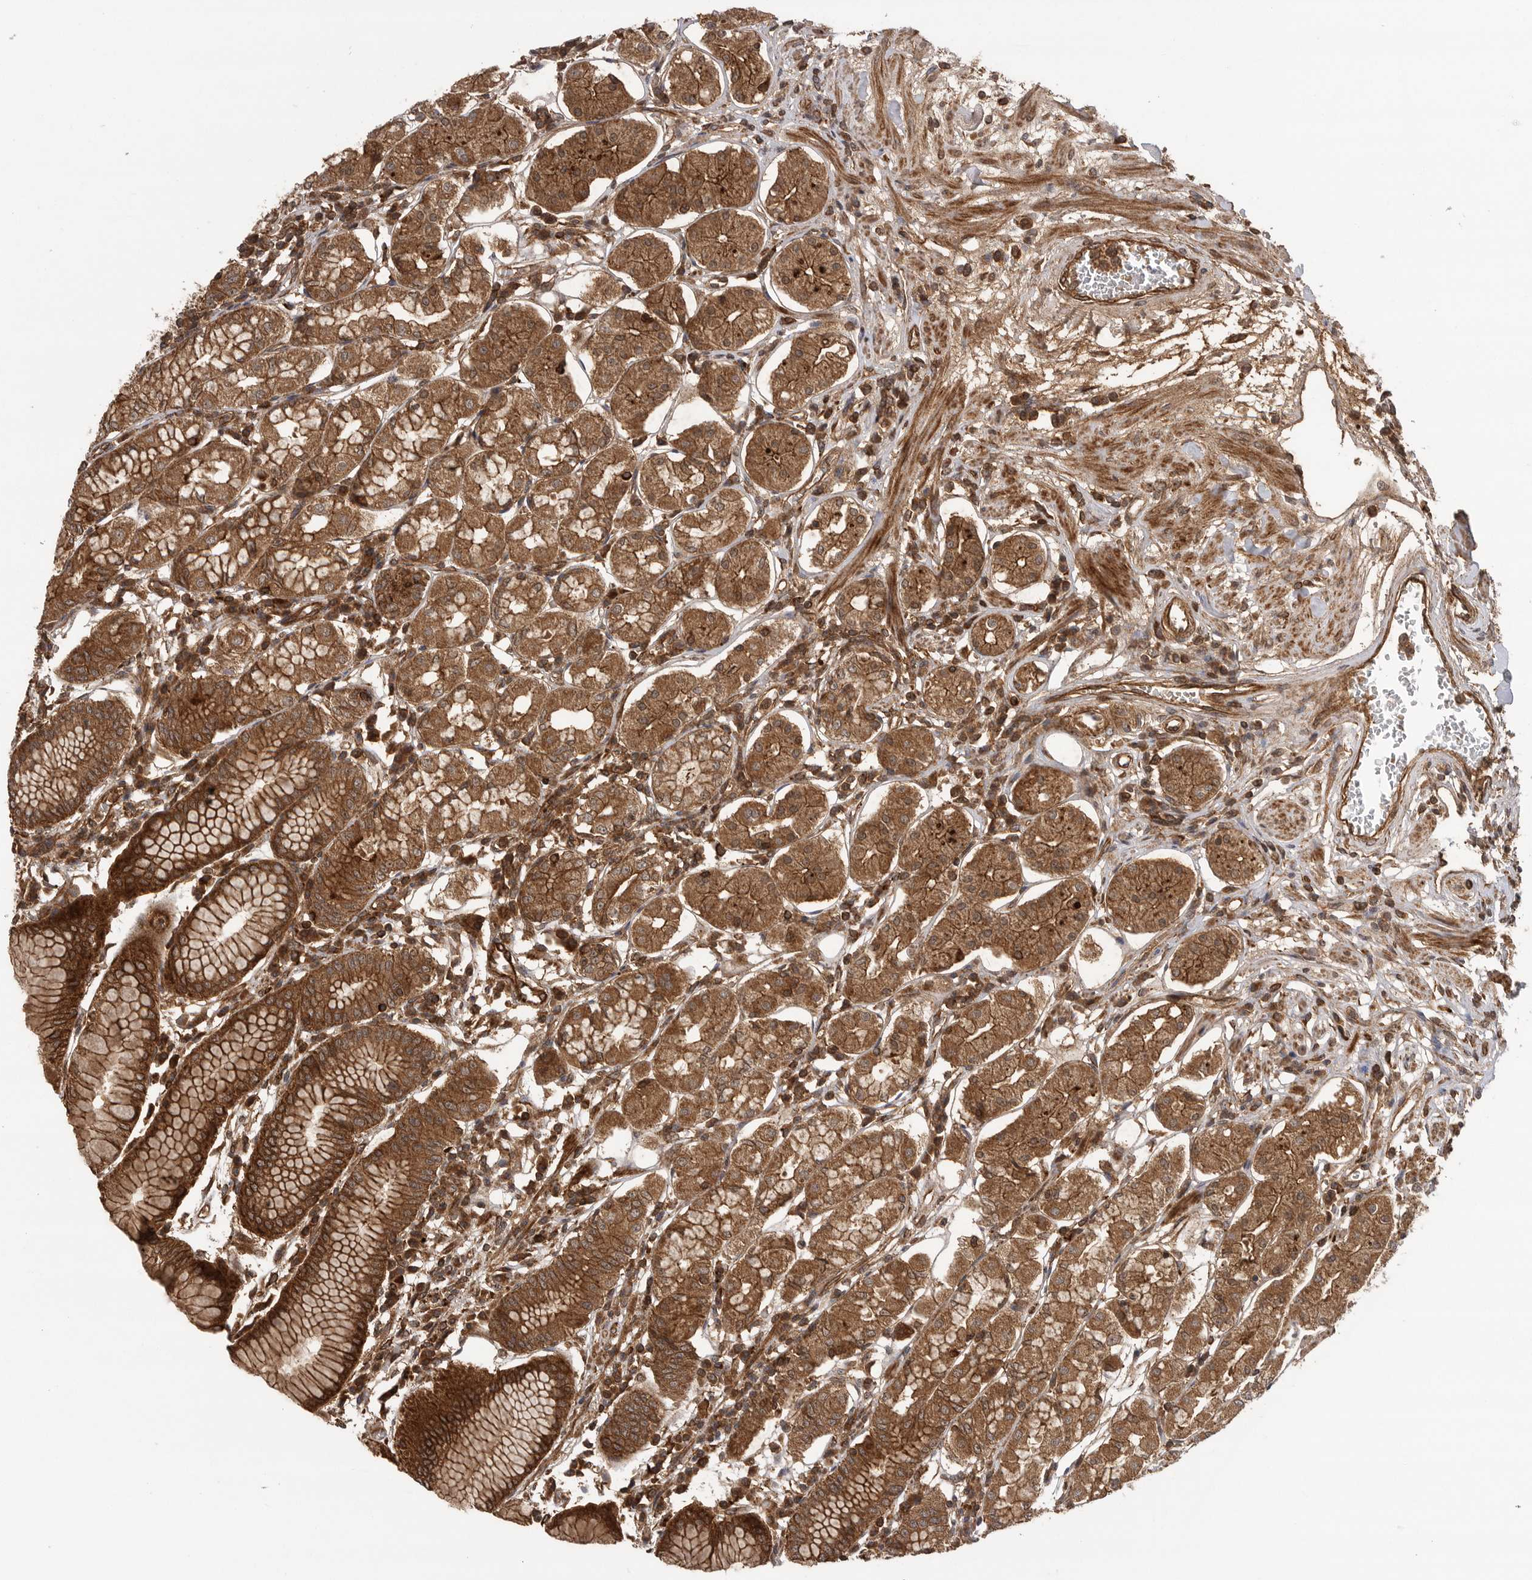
{"staining": {"intensity": "strong", "quantity": ">75%", "location": "cytoplasmic/membranous"}, "tissue": "stomach", "cell_type": "Glandular cells", "image_type": "normal", "snomed": [{"axis": "morphology", "description": "Normal tissue, NOS"}, {"axis": "topography", "description": "Stomach"}, {"axis": "topography", "description": "Stomach, lower"}], "caption": "Immunohistochemistry of benign human stomach displays high levels of strong cytoplasmic/membranous positivity in approximately >75% of glandular cells. (Brightfield microscopy of DAB IHC at high magnification).", "gene": "PRDX4", "patient": {"sex": "female", "age": 56}}